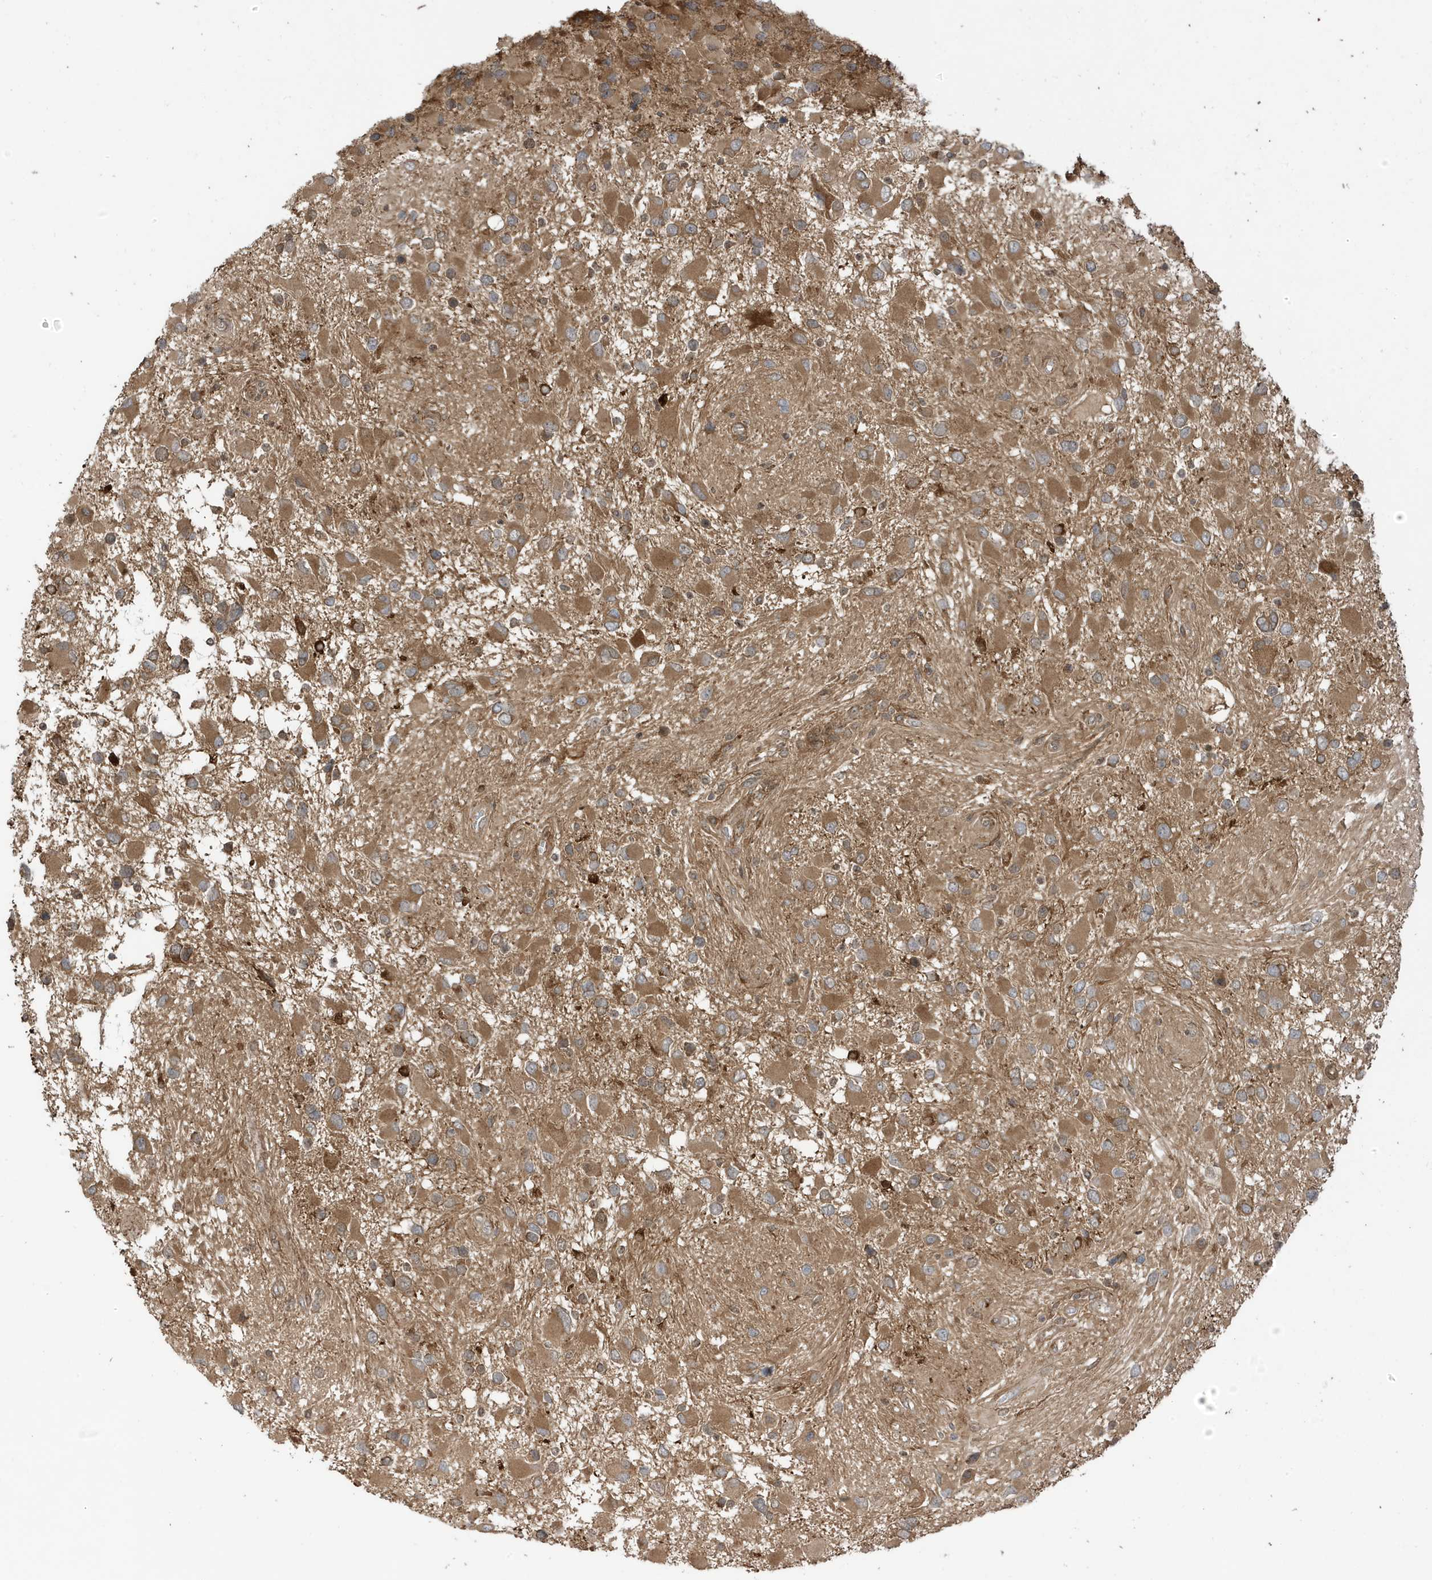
{"staining": {"intensity": "moderate", "quantity": ">75%", "location": "cytoplasmic/membranous"}, "tissue": "glioma", "cell_type": "Tumor cells", "image_type": "cancer", "snomed": [{"axis": "morphology", "description": "Glioma, malignant, High grade"}, {"axis": "topography", "description": "Brain"}], "caption": "Moderate cytoplasmic/membranous positivity is appreciated in about >75% of tumor cells in glioma.", "gene": "CDC42EP3", "patient": {"sex": "male", "age": 53}}